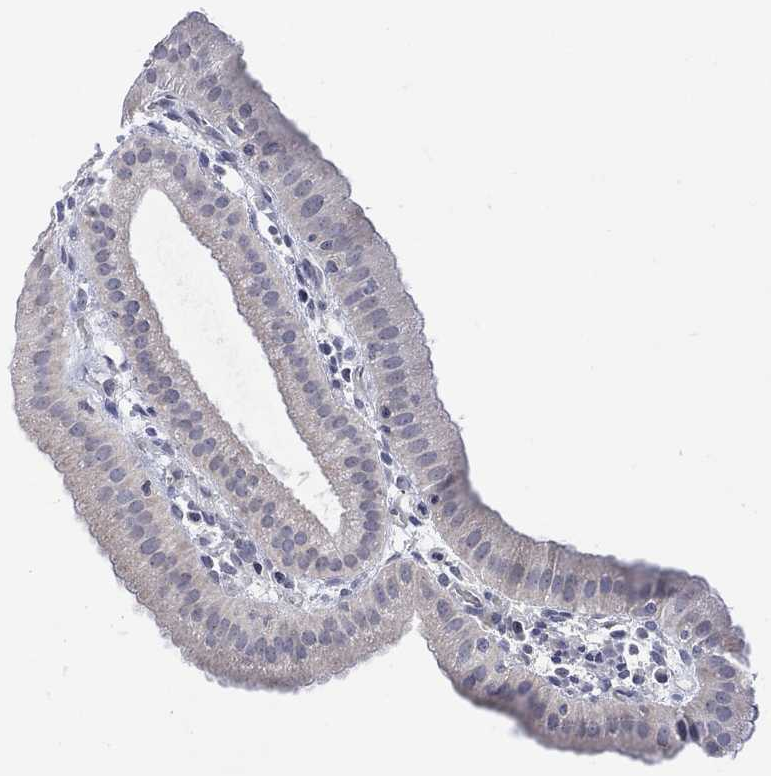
{"staining": {"intensity": "weak", "quantity": "25%-75%", "location": "cytoplasmic/membranous"}, "tissue": "gallbladder", "cell_type": "Glandular cells", "image_type": "normal", "snomed": [{"axis": "morphology", "description": "Normal tissue, NOS"}, {"axis": "topography", "description": "Gallbladder"}], "caption": "High-power microscopy captured an IHC photomicrograph of unremarkable gallbladder, revealing weak cytoplasmic/membranous expression in about 25%-75% of glandular cells.", "gene": "DCX", "patient": {"sex": "male", "age": 67}}